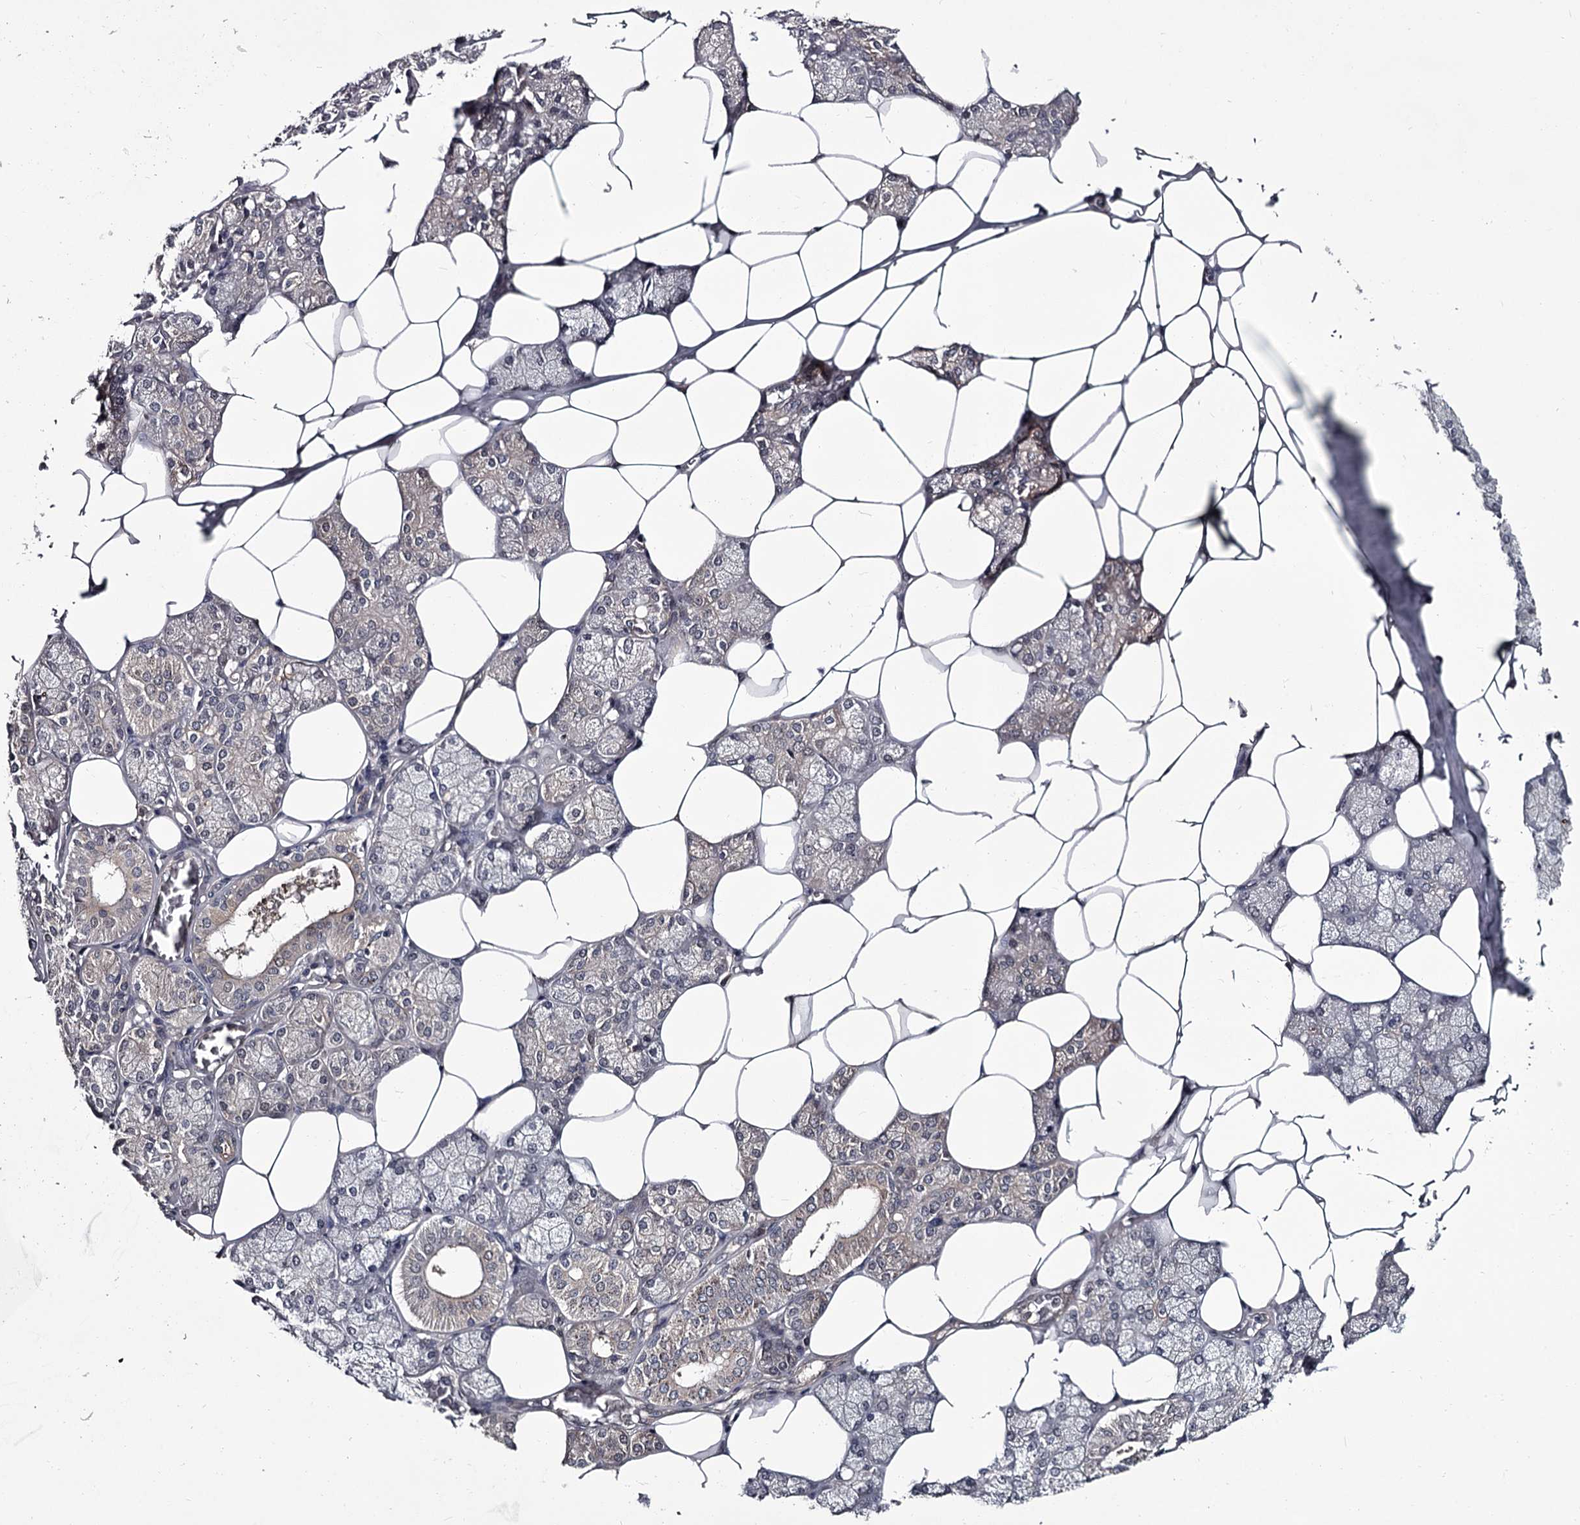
{"staining": {"intensity": "negative", "quantity": "none", "location": "none"}, "tissue": "salivary gland", "cell_type": "Glandular cells", "image_type": "normal", "snomed": [{"axis": "morphology", "description": "Normal tissue, NOS"}, {"axis": "topography", "description": "Salivary gland"}], "caption": "Glandular cells show no significant positivity in unremarkable salivary gland. Nuclei are stained in blue.", "gene": "DAO", "patient": {"sex": "male", "age": 62}}